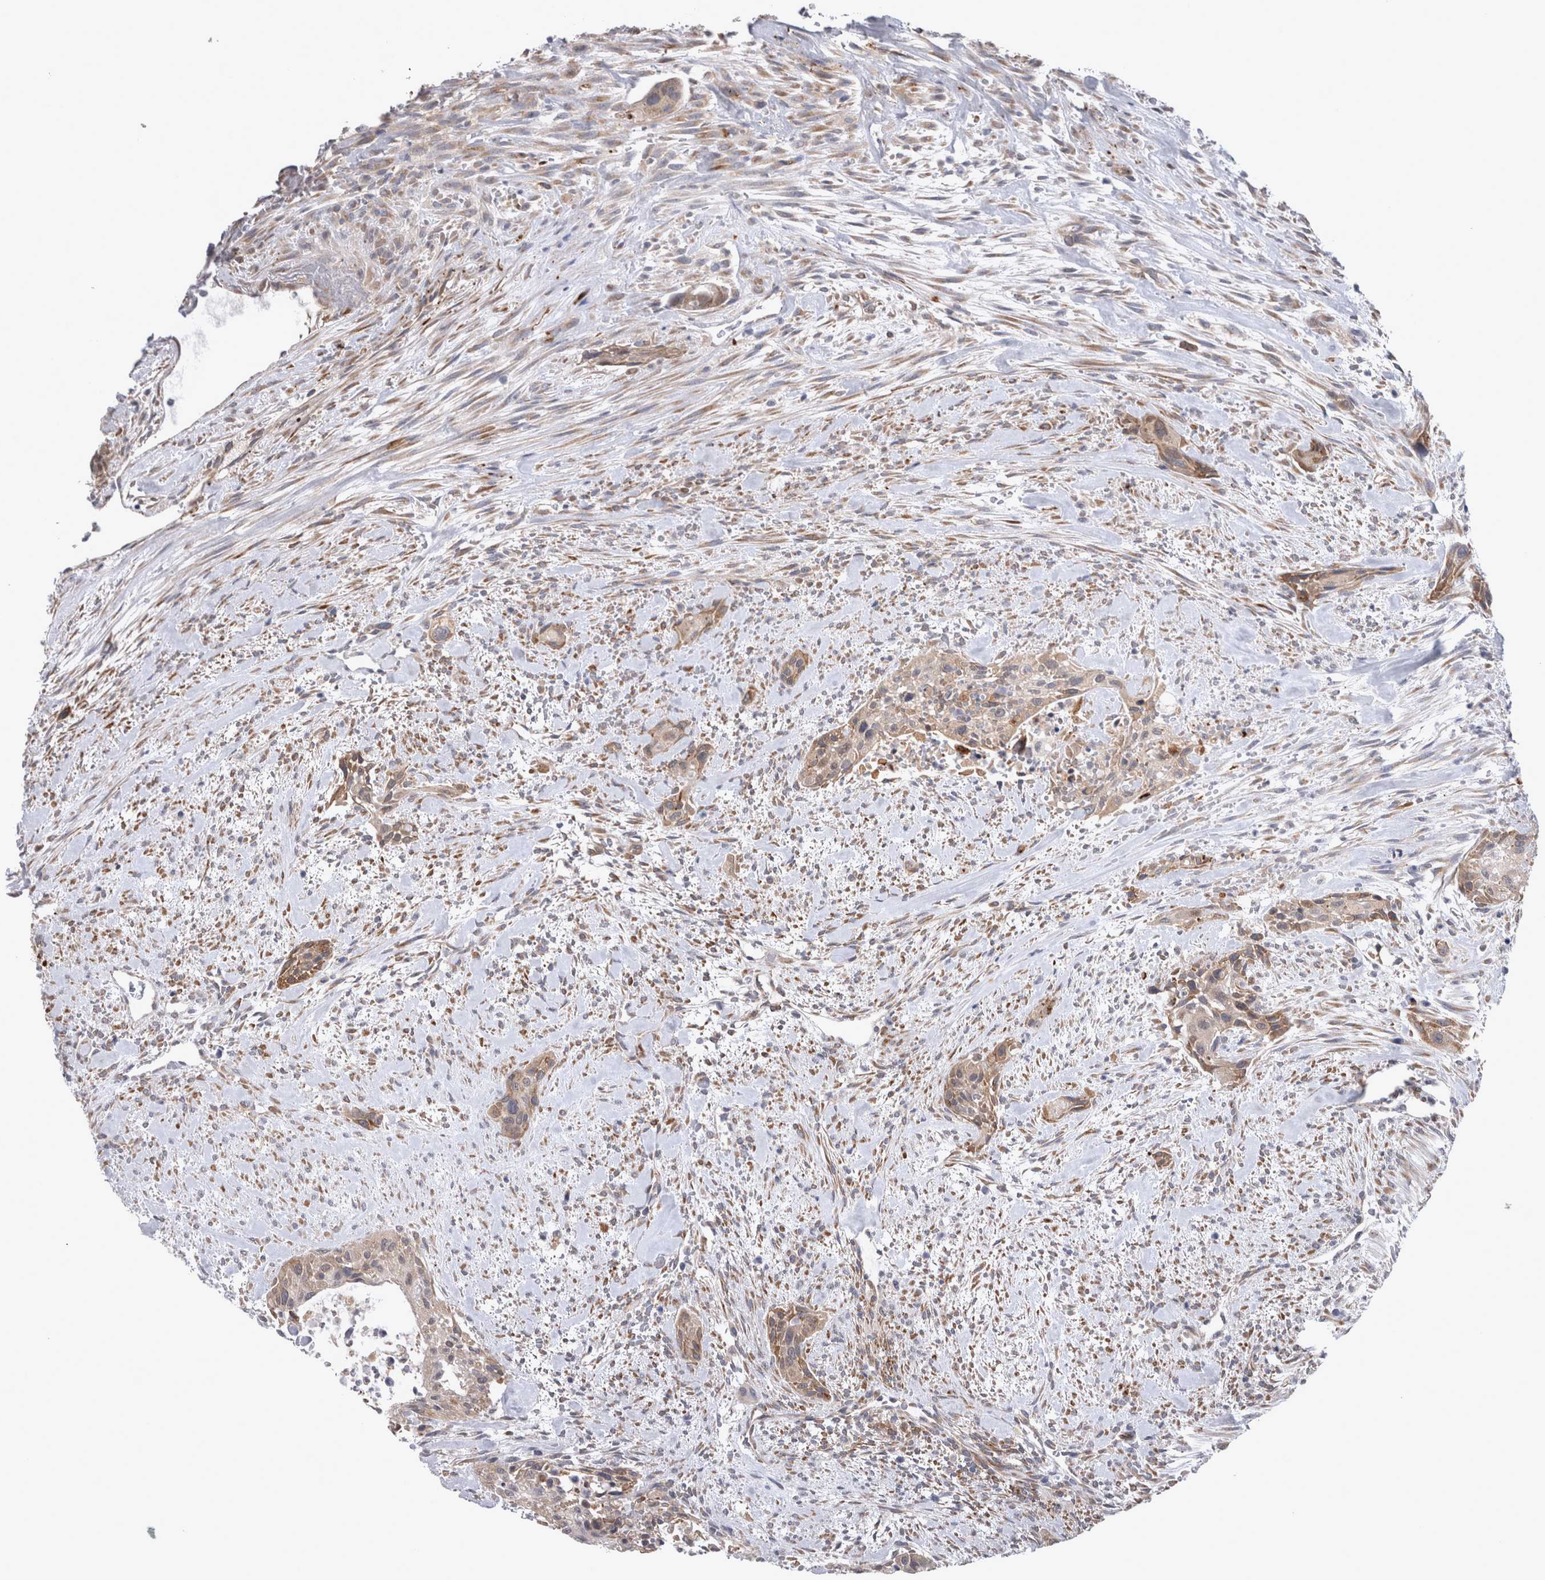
{"staining": {"intensity": "weak", "quantity": ">75%", "location": "cytoplasmic/membranous"}, "tissue": "urothelial cancer", "cell_type": "Tumor cells", "image_type": "cancer", "snomed": [{"axis": "morphology", "description": "Urothelial carcinoma, High grade"}, {"axis": "topography", "description": "Urinary bladder"}], "caption": "The photomicrograph shows a brown stain indicating the presence of a protein in the cytoplasmic/membranous of tumor cells in urothelial cancer.", "gene": "DDX6", "patient": {"sex": "male", "age": 35}}